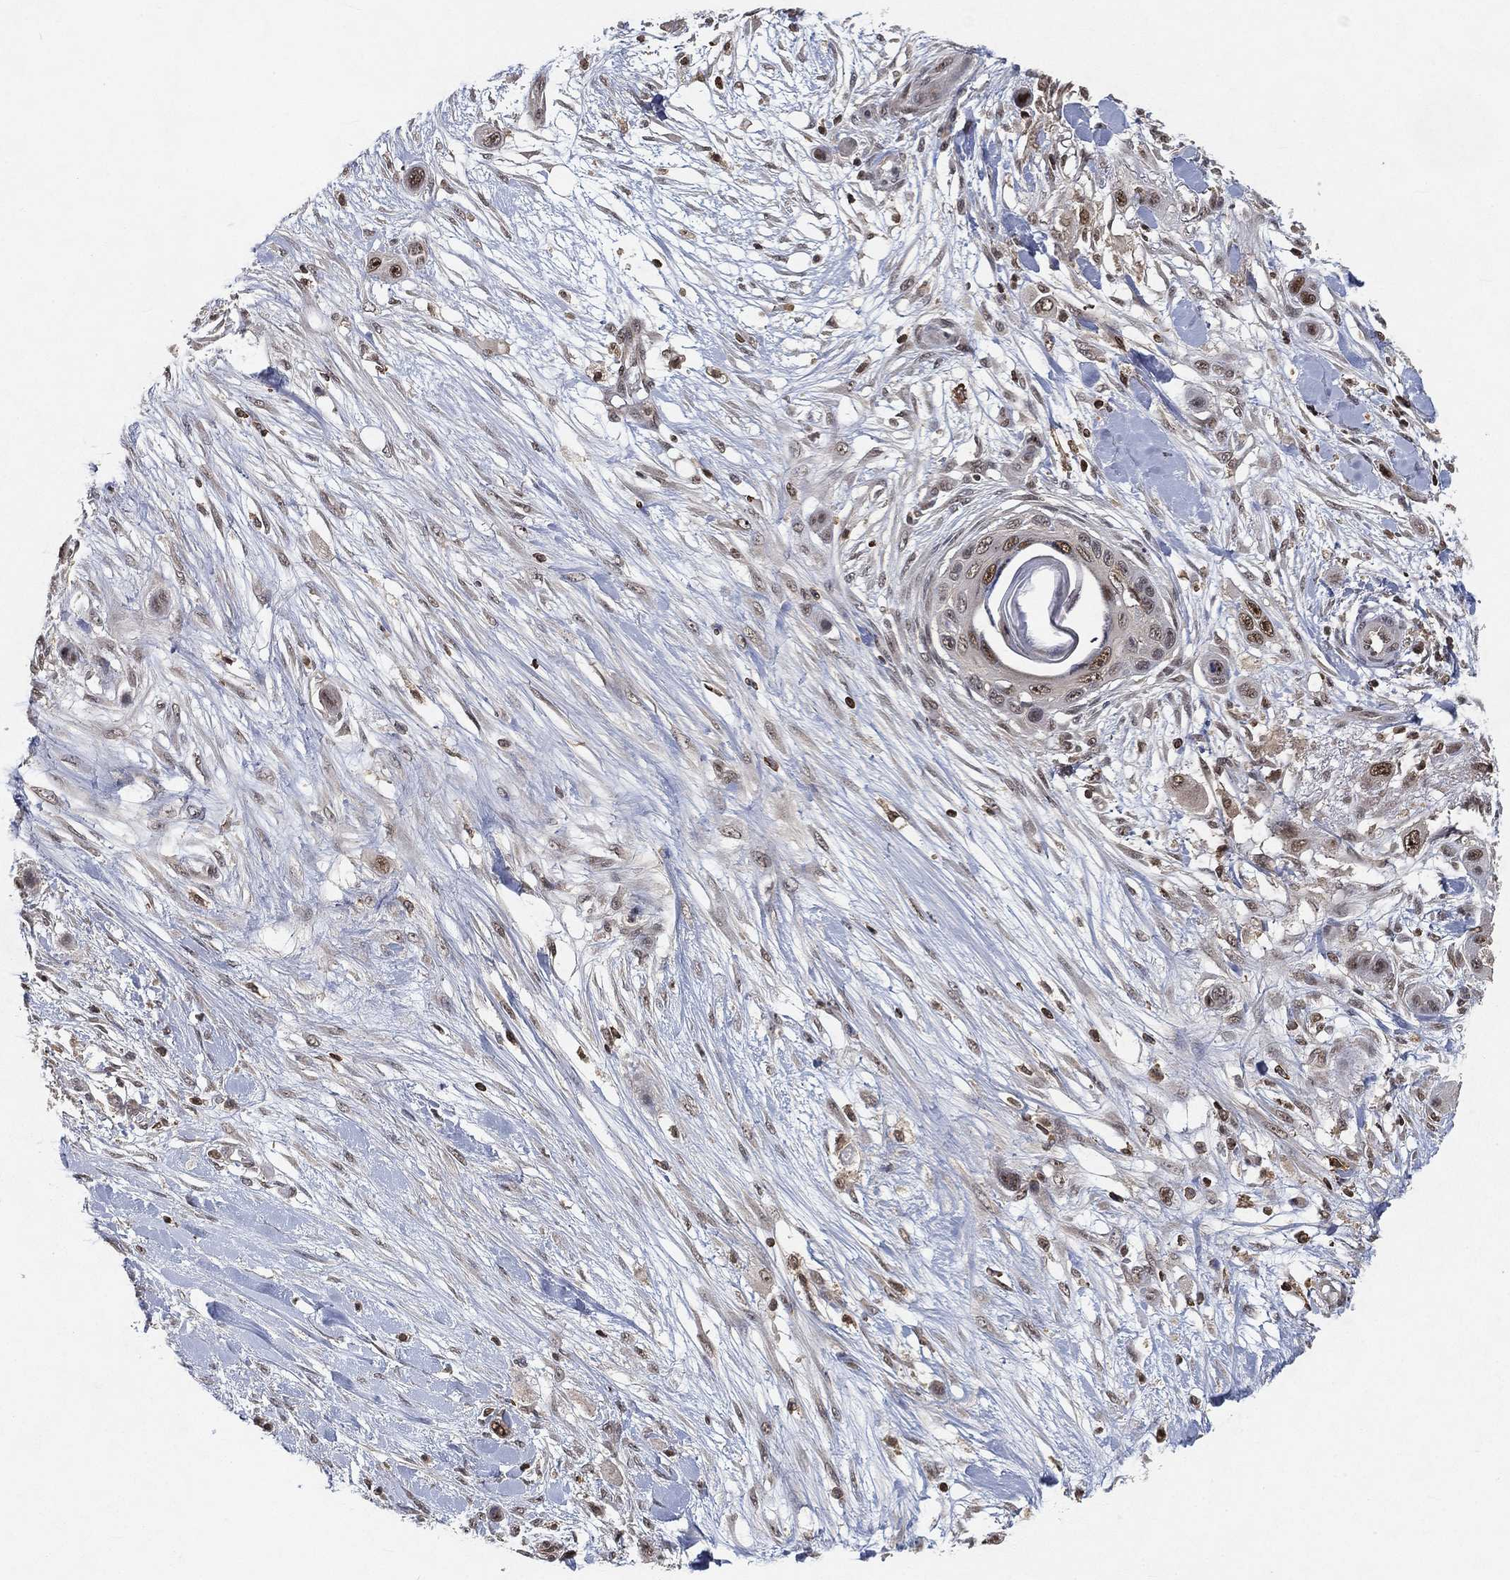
{"staining": {"intensity": "strong", "quantity": "<25%", "location": "nuclear"}, "tissue": "skin cancer", "cell_type": "Tumor cells", "image_type": "cancer", "snomed": [{"axis": "morphology", "description": "Squamous cell carcinoma, NOS"}, {"axis": "topography", "description": "Skin"}], "caption": "A photomicrograph of skin cancer (squamous cell carcinoma) stained for a protein exhibits strong nuclear brown staining in tumor cells. Ihc stains the protein of interest in brown and the nuclei are stained blue.", "gene": "WDR26", "patient": {"sex": "male", "age": 79}}